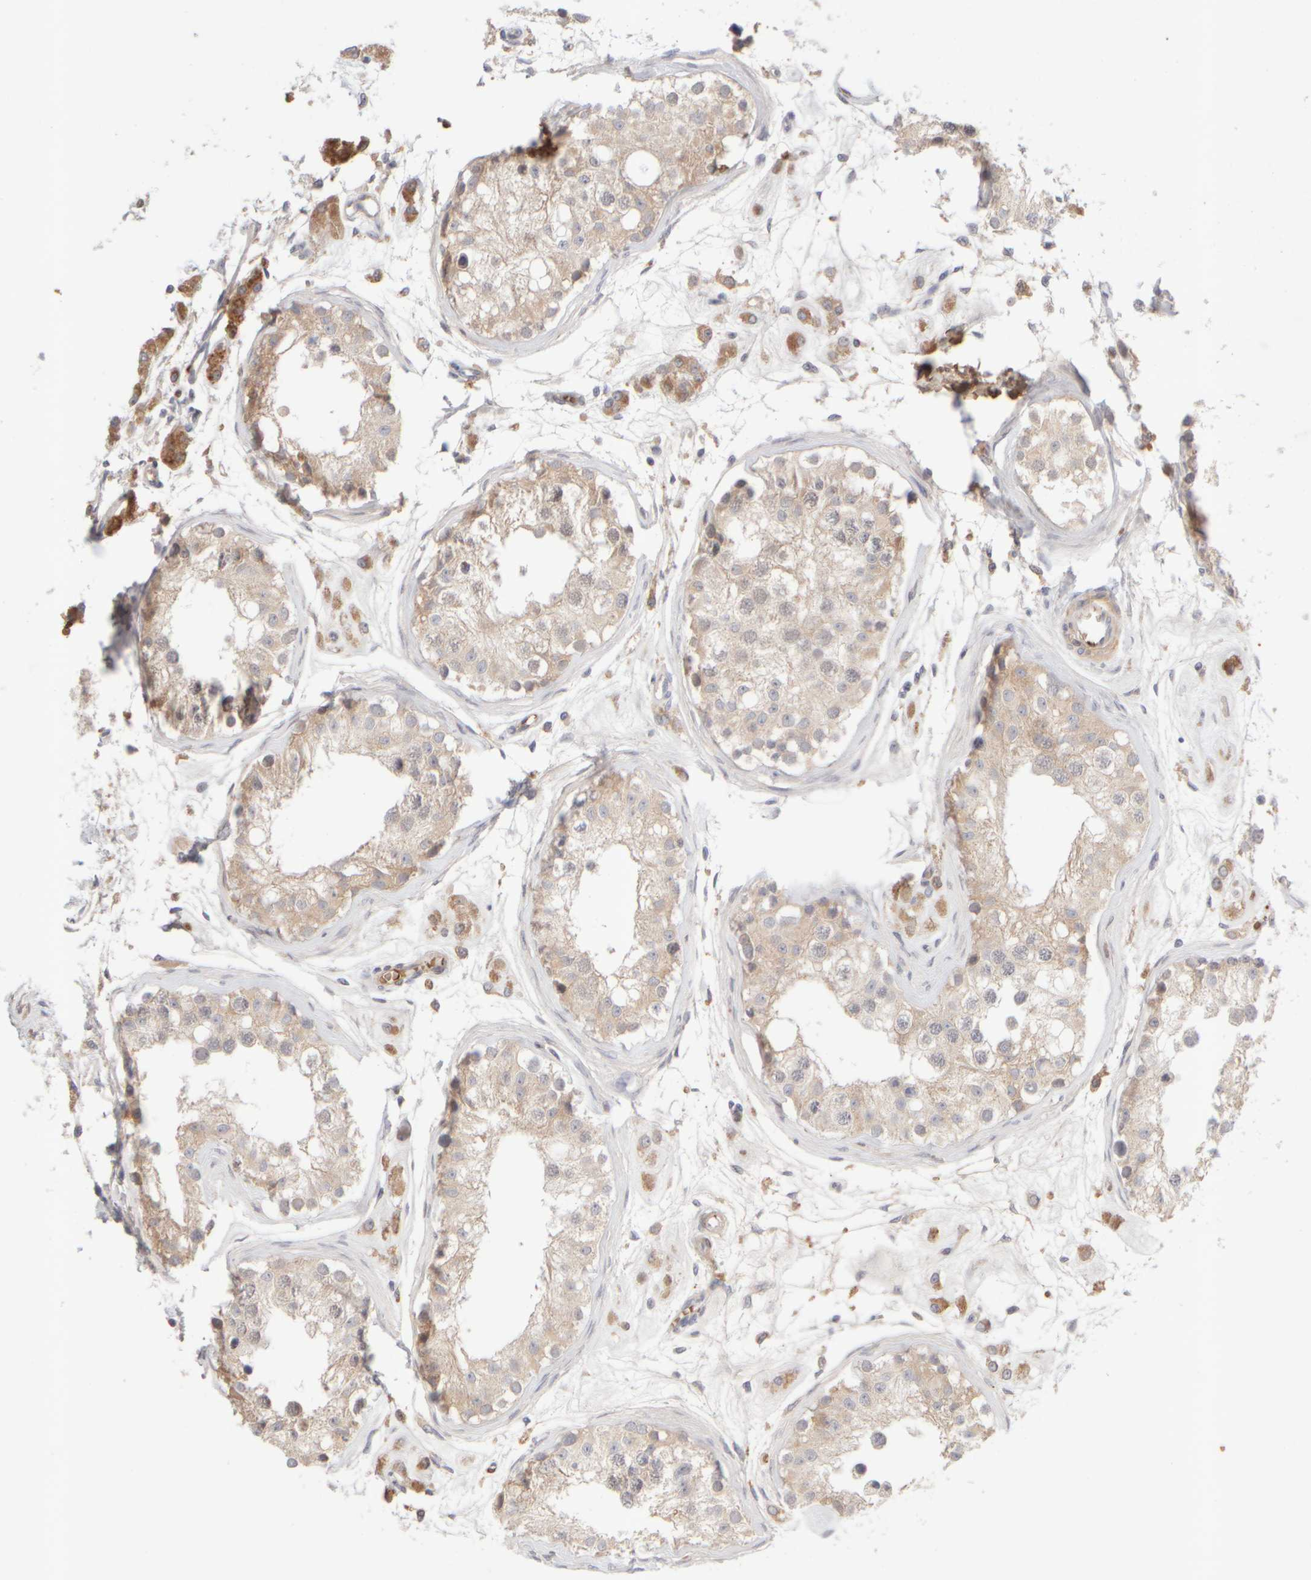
{"staining": {"intensity": "weak", "quantity": "25%-75%", "location": "cytoplasmic/membranous"}, "tissue": "testis", "cell_type": "Cells in seminiferous ducts", "image_type": "normal", "snomed": [{"axis": "morphology", "description": "Normal tissue, NOS"}, {"axis": "morphology", "description": "Adenocarcinoma, metastatic, NOS"}, {"axis": "topography", "description": "Testis"}], "caption": "The image exhibits immunohistochemical staining of benign testis. There is weak cytoplasmic/membranous staining is identified in about 25%-75% of cells in seminiferous ducts.", "gene": "MST1", "patient": {"sex": "male", "age": 26}}